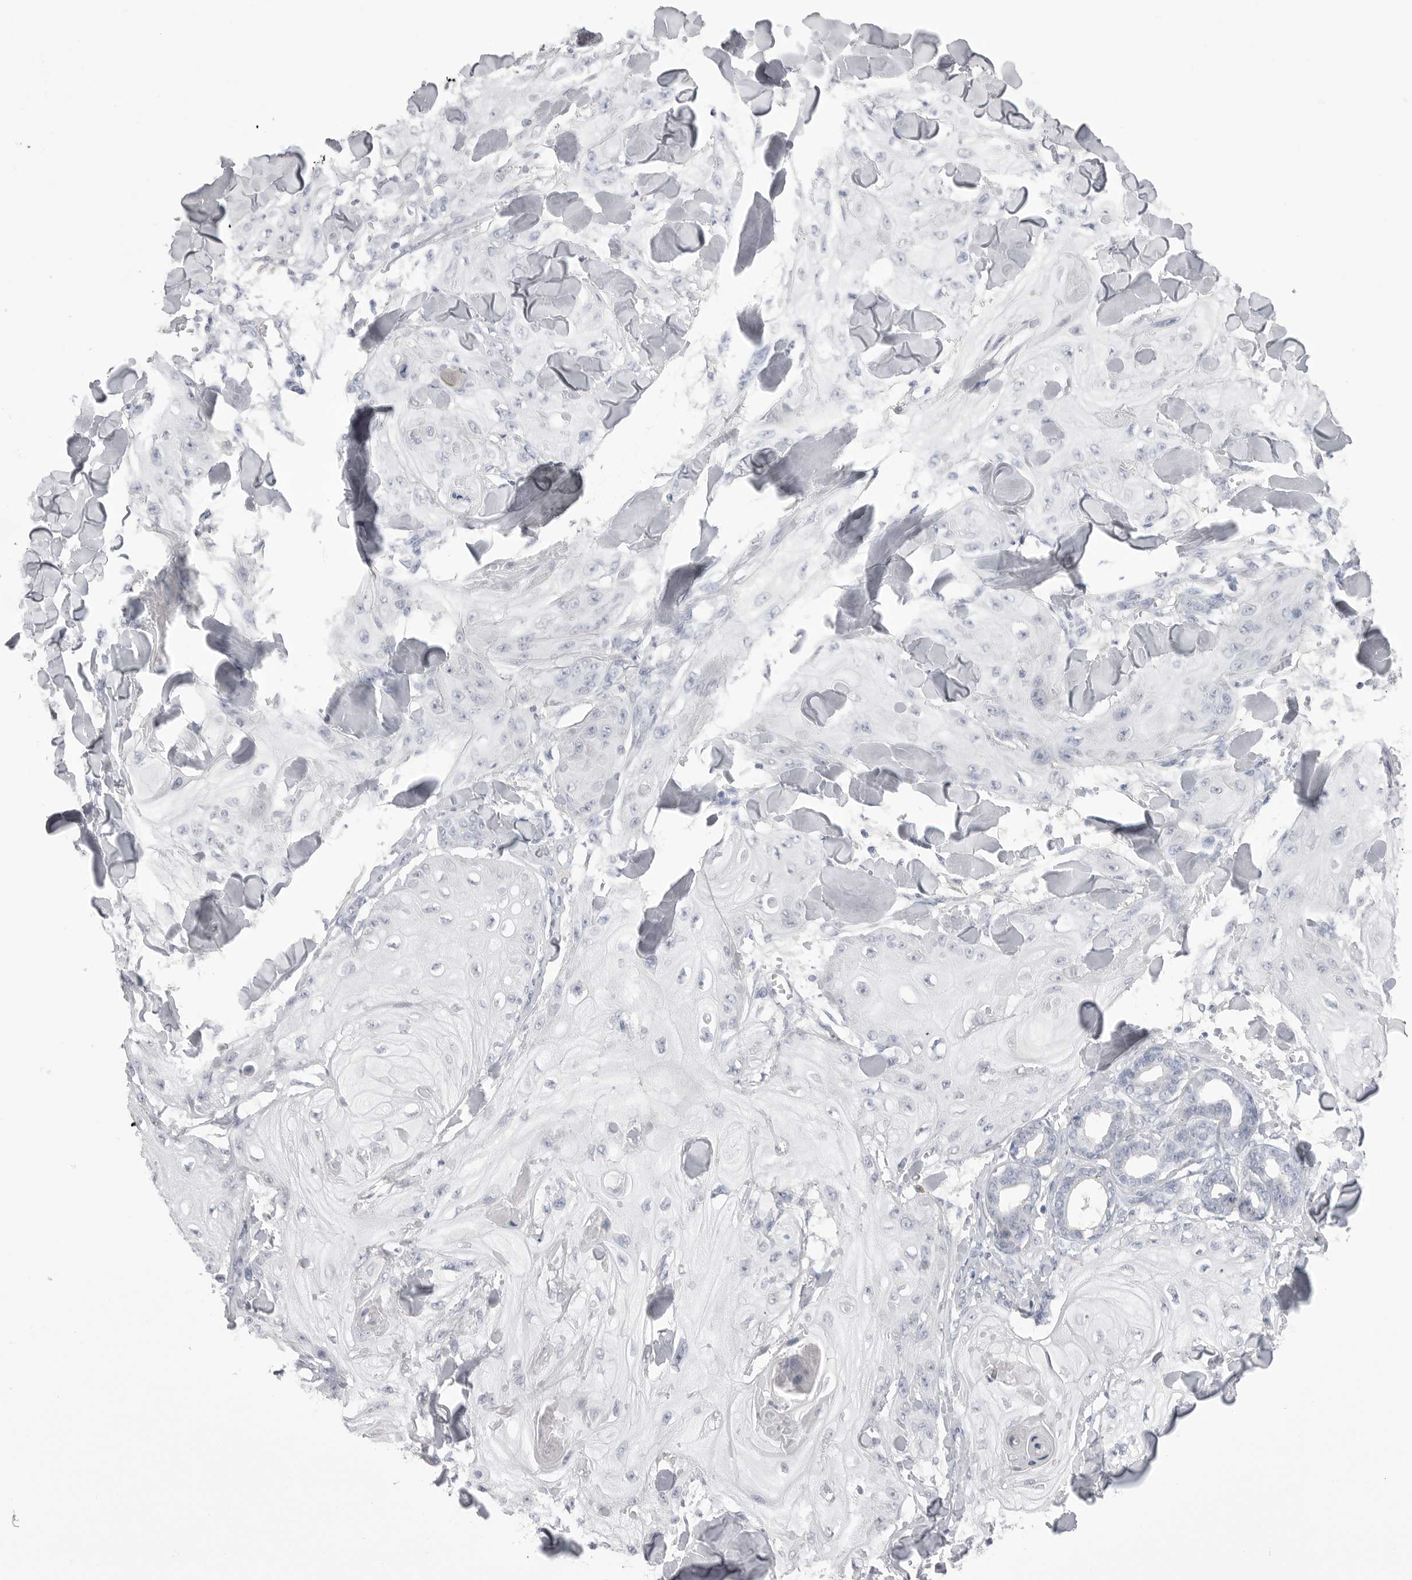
{"staining": {"intensity": "negative", "quantity": "none", "location": "none"}, "tissue": "skin cancer", "cell_type": "Tumor cells", "image_type": "cancer", "snomed": [{"axis": "morphology", "description": "Squamous cell carcinoma, NOS"}, {"axis": "topography", "description": "Skin"}], "caption": "Tumor cells show no significant staining in skin squamous cell carcinoma. The staining was performed using DAB to visualize the protein expression in brown, while the nuclei were stained in blue with hematoxylin (Magnification: 20x).", "gene": "CPB1", "patient": {"sex": "male", "age": 74}}